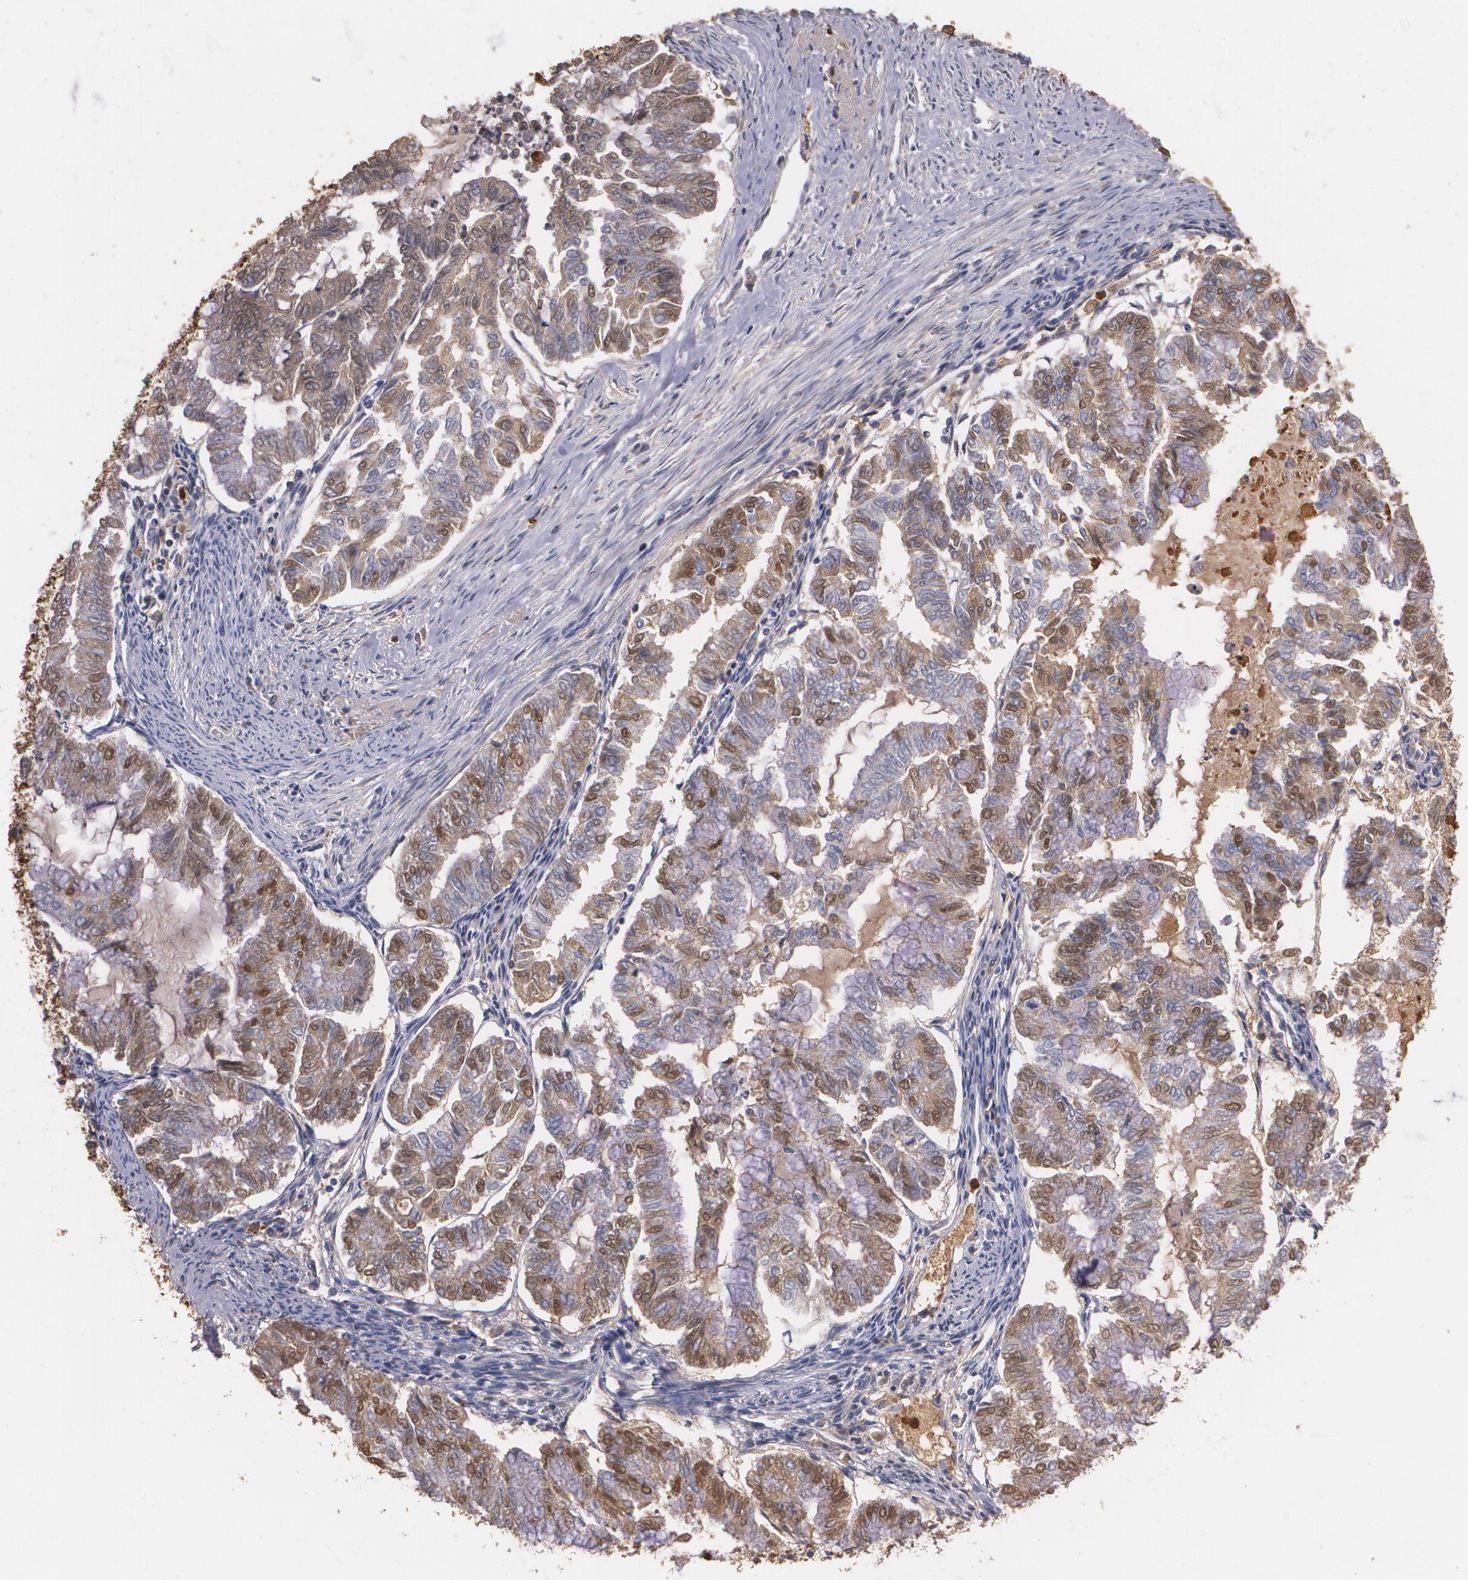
{"staining": {"intensity": "moderate", "quantity": ">75%", "location": "cytoplasmic/membranous"}, "tissue": "endometrial cancer", "cell_type": "Tumor cells", "image_type": "cancer", "snomed": [{"axis": "morphology", "description": "Adenocarcinoma, NOS"}, {"axis": "topography", "description": "Endometrium"}], "caption": "Adenocarcinoma (endometrial) stained for a protein (brown) exhibits moderate cytoplasmic/membranous positive expression in about >75% of tumor cells.", "gene": "PTS", "patient": {"sex": "female", "age": 79}}